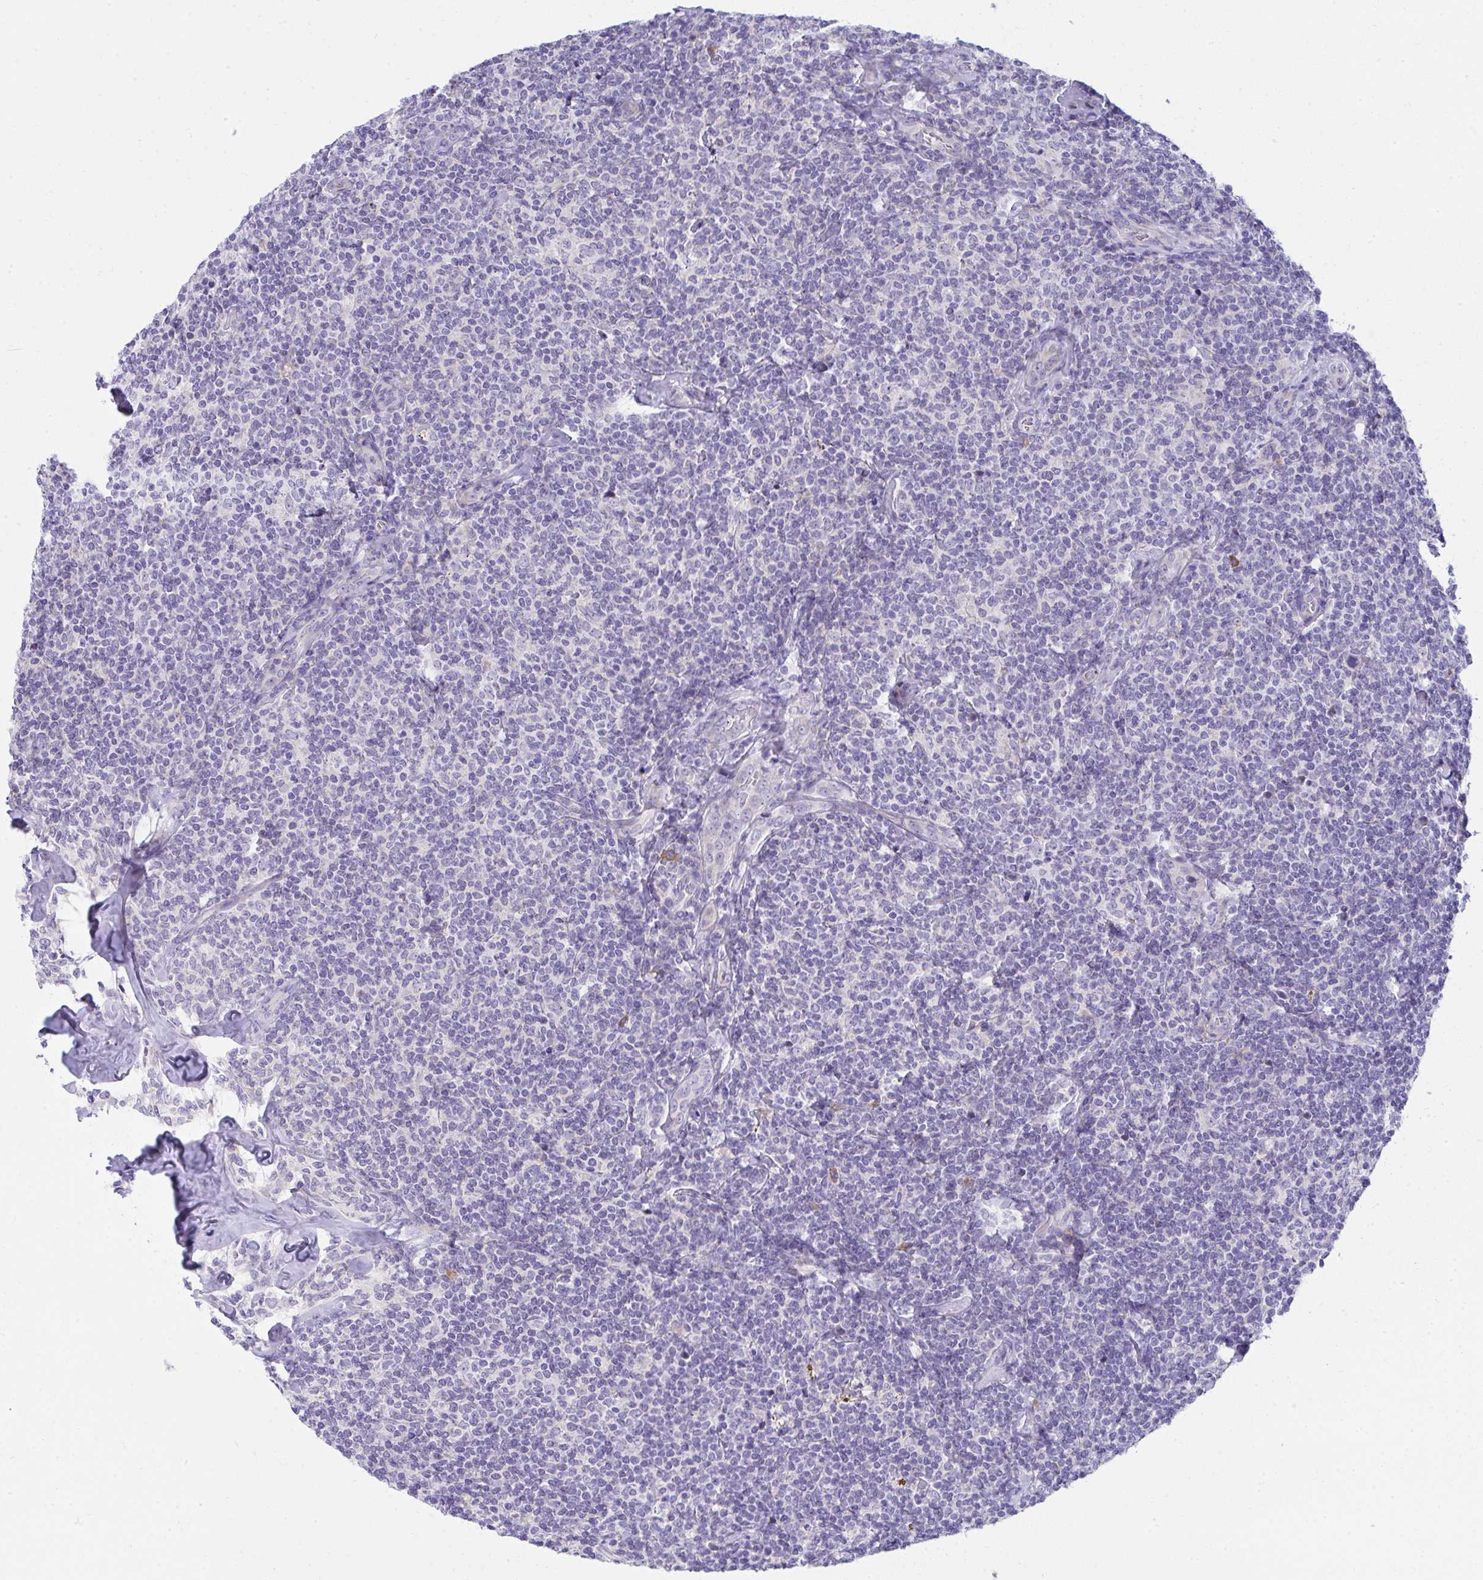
{"staining": {"intensity": "negative", "quantity": "none", "location": "none"}, "tissue": "lymphoma", "cell_type": "Tumor cells", "image_type": "cancer", "snomed": [{"axis": "morphology", "description": "Malignant lymphoma, non-Hodgkin's type, Low grade"}, {"axis": "topography", "description": "Lymph node"}], "caption": "Immunohistochemistry micrograph of human low-grade malignant lymphoma, non-Hodgkin's type stained for a protein (brown), which reveals no staining in tumor cells.", "gene": "FASLG", "patient": {"sex": "female", "age": 56}}